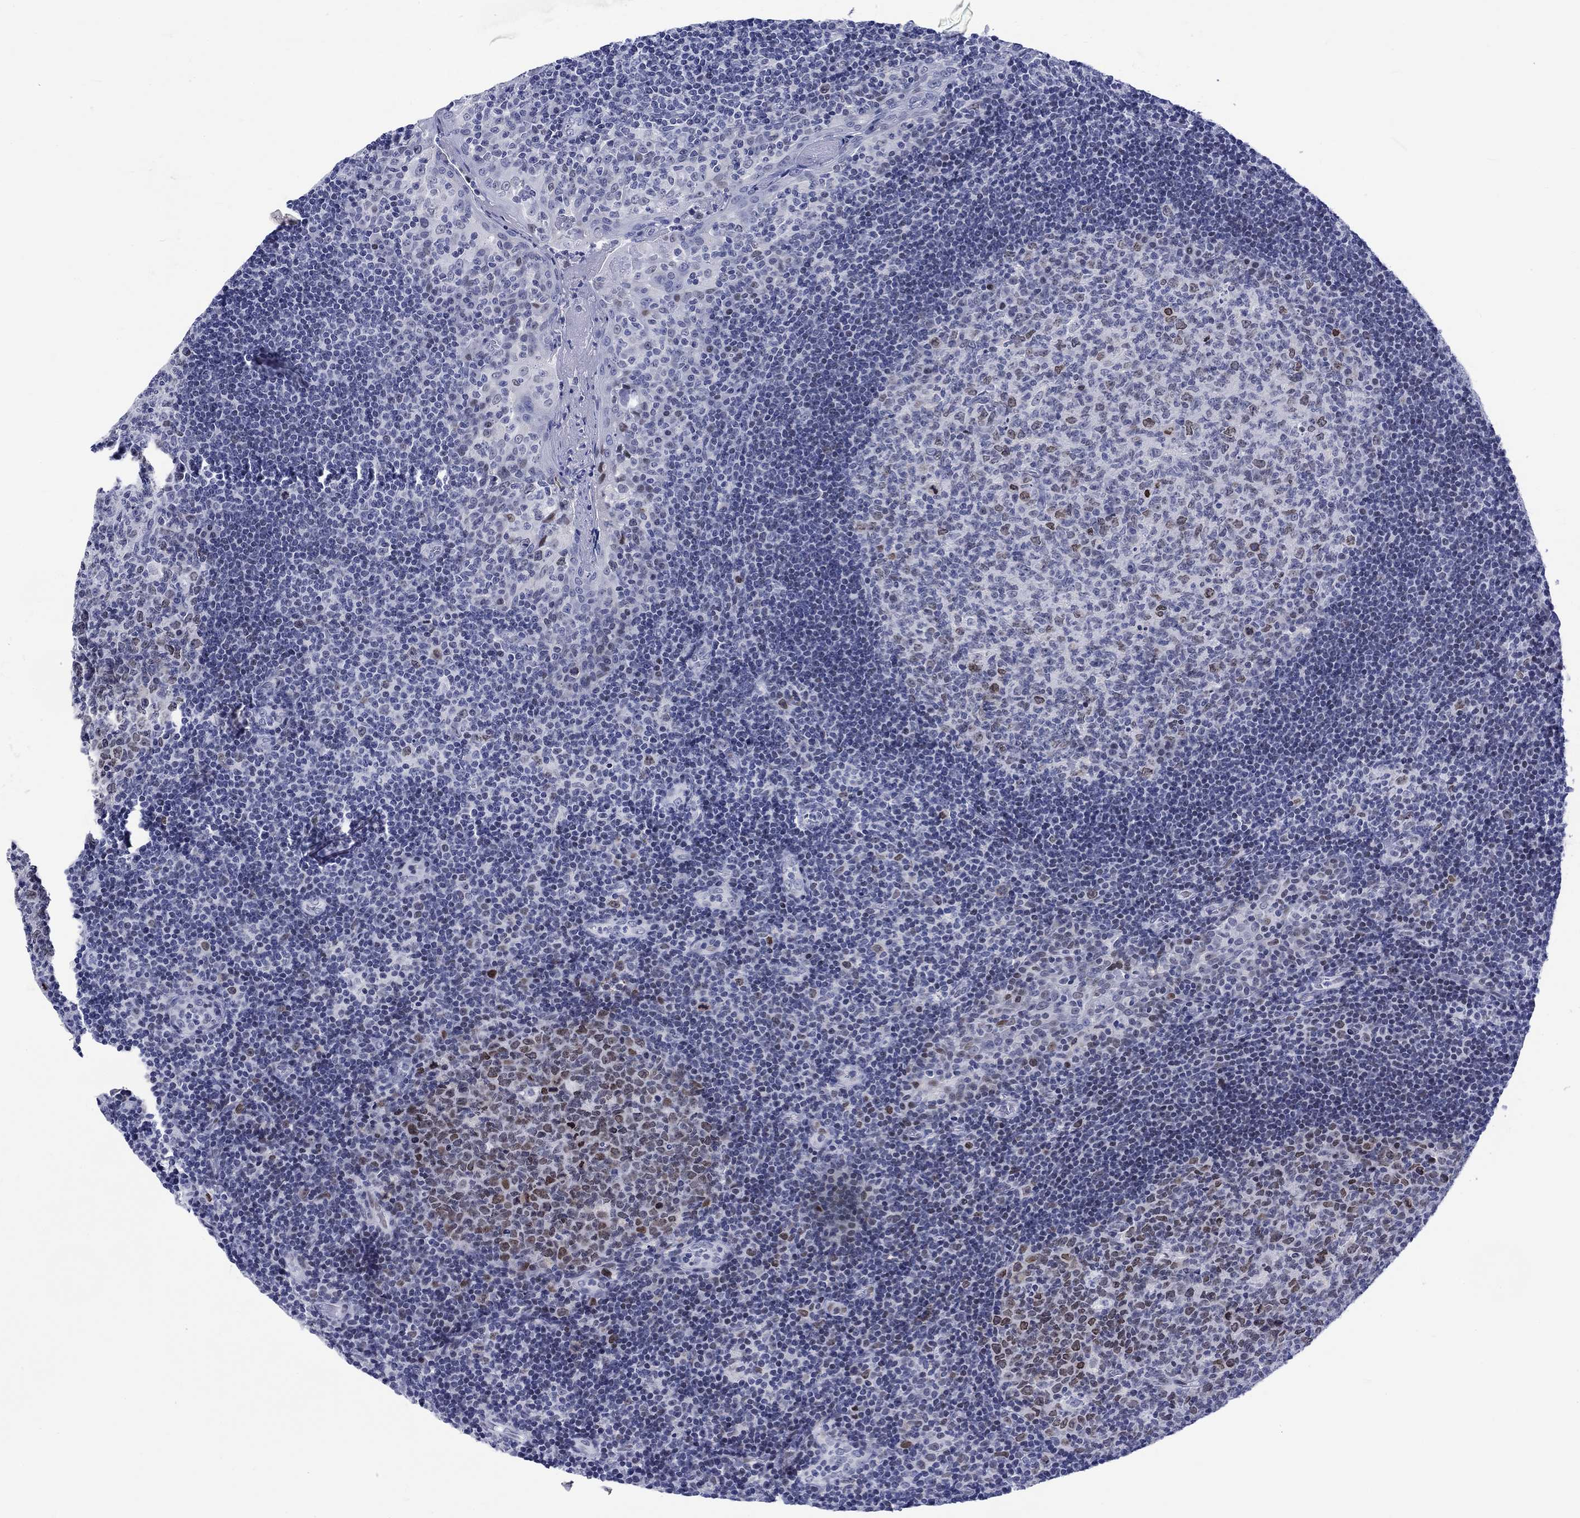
{"staining": {"intensity": "moderate", "quantity": "25%-75%", "location": "nuclear"}, "tissue": "tonsil", "cell_type": "Germinal center cells", "image_type": "normal", "snomed": [{"axis": "morphology", "description": "Normal tissue, NOS"}, {"axis": "topography", "description": "Tonsil"}], "caption": "Immunohistochemistry of benign tonsil shows medium levels of moderate nuclear expression in about 25%-75% of germinal center cells.", "gene": "CDCA2", "patient": {"sex": "female", "age": 13}}